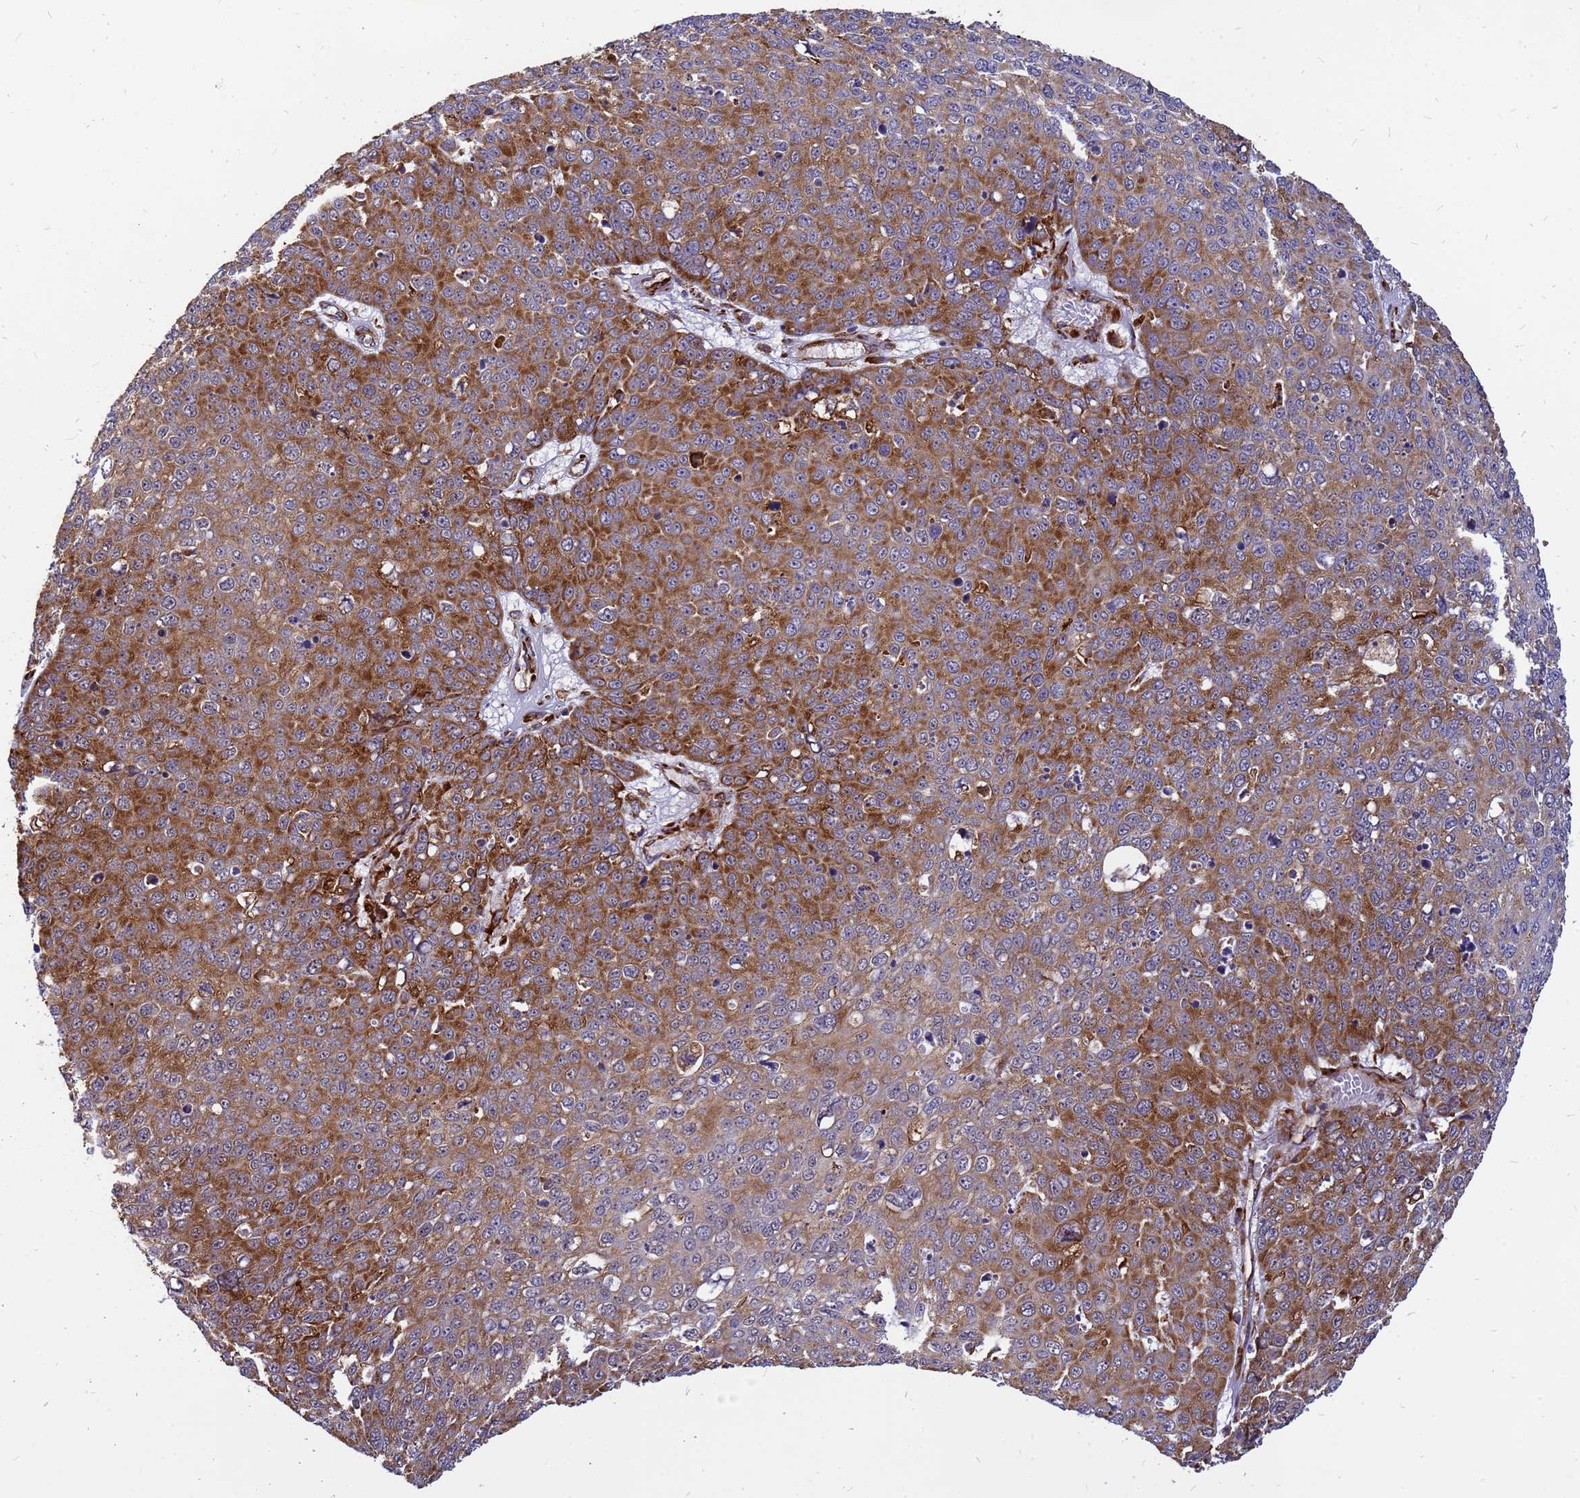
{"staining": {"intensity": "moderate", "quantity": "25%-75%", "location": "cytoplasmic/membranous"}, "tissue": "skin cancer", "cell_type": "Tumor cells", "image_type": "cancer", "snomed": [{"axis": "morphology", "description": "Squamous cell carcinoma, NOS"}, {"axis": "topography", "description": "Skin"}], "caption": "Immunohistochemical staining of squamous cell carcinoma (skin) demonstrates moderate cytoplasmic/membranous protein expression in about 25%-75% of tumor cells.", "gene": "RPL8", "patient": {"sex": "male", "age": 71}}